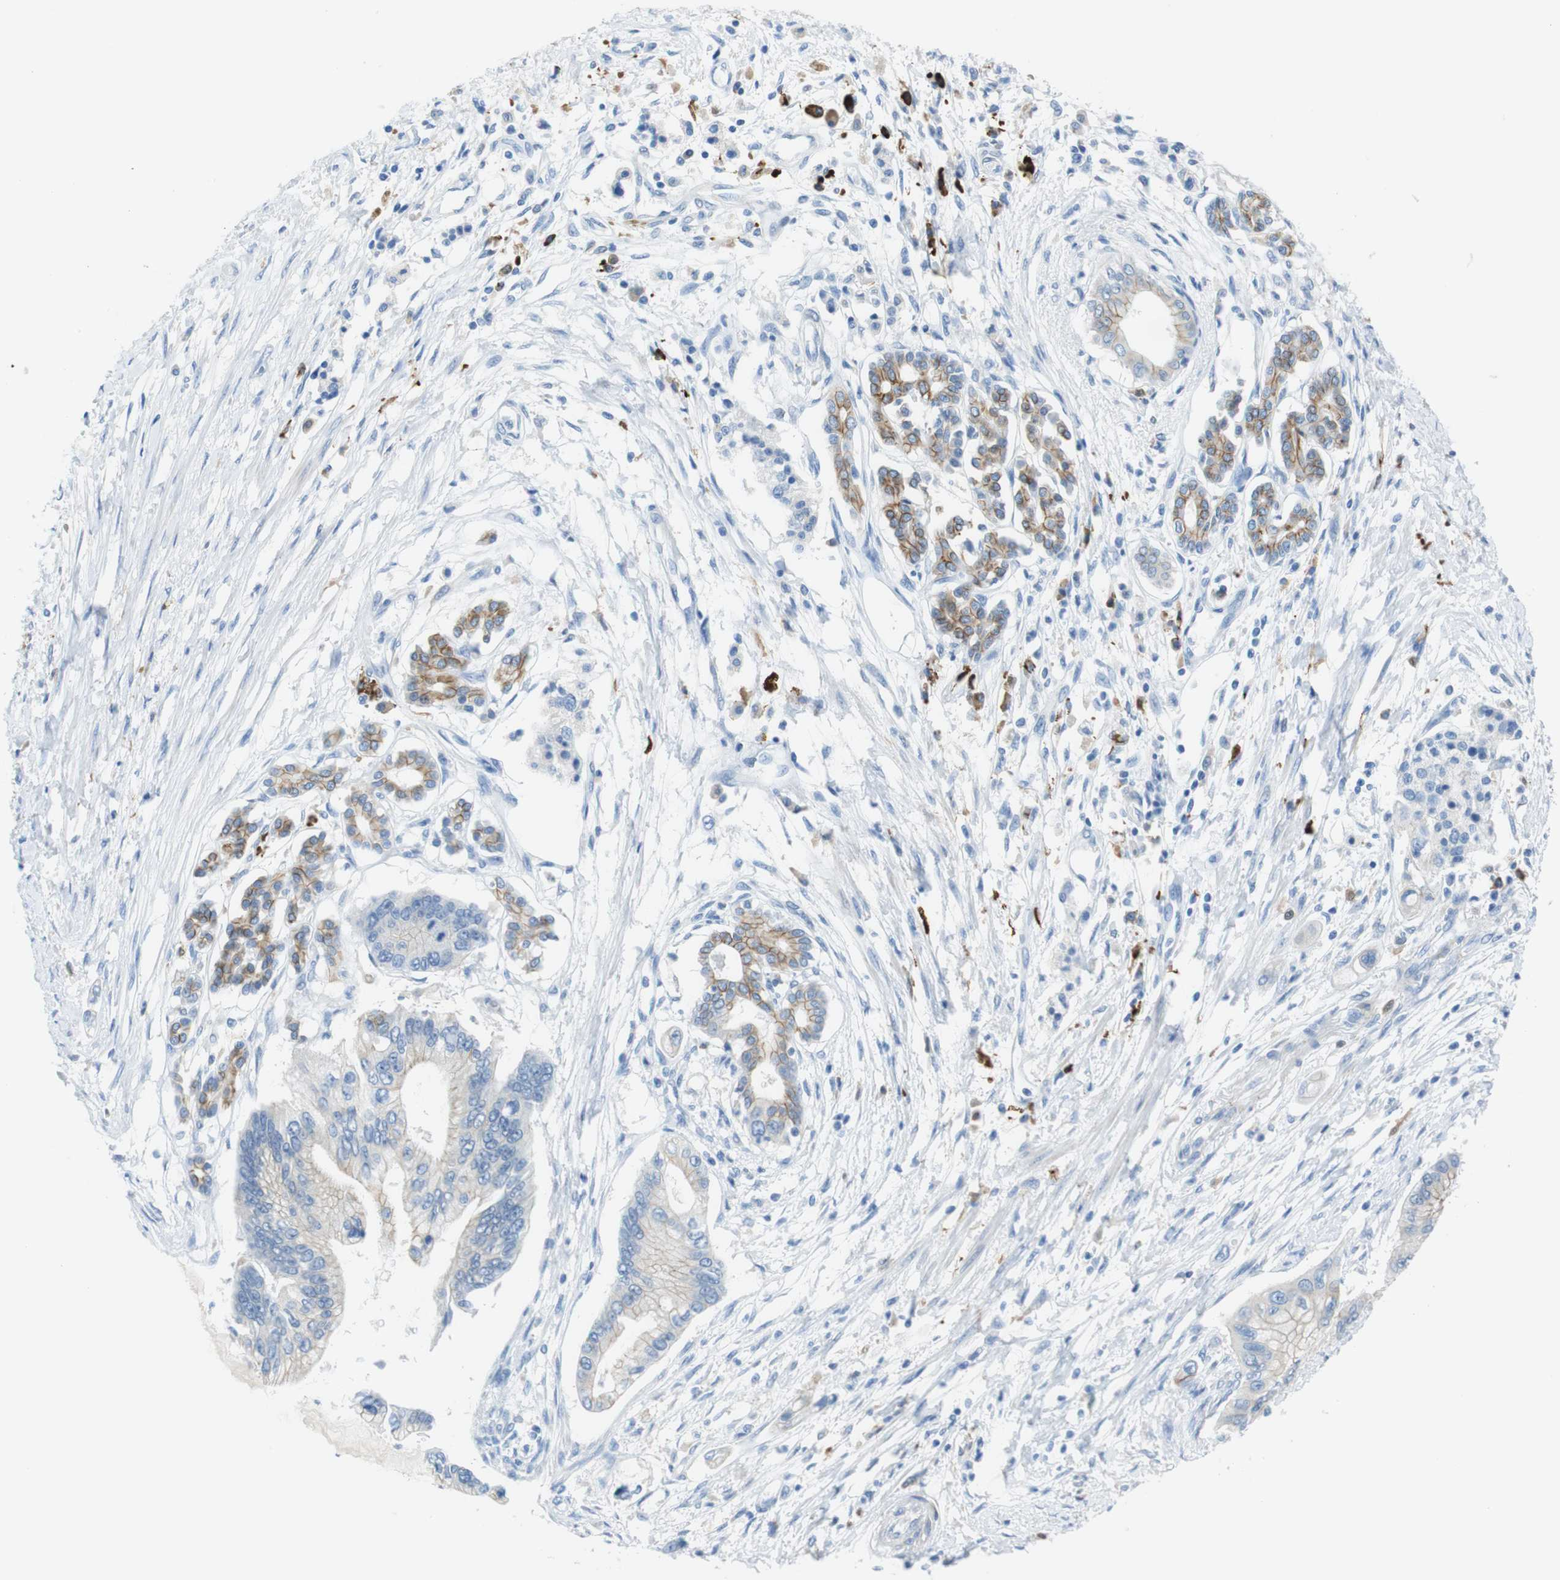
{"staining": {"intensity": "moderate", "quantity": "25%-75%", "location": "cytoplasmic/membranous"}, "tissue": "pancreatic cancer", "cell_type": "Tumor cells", "image_type": "cancer", "snomed": [{"axis": "morphology", "description": "Adenocarcinoma, NOS"}, {"axis": "topography", "description": "Pancreas"}], "caption": "Approximately 25%-75% of tumor cells in human pancreatic cancer display moderate cytoplasmic/membranous protein staining as visualized by brown immunohistochemical staining.", "gene": "CLMN", "patient": {"sex": "male", "age": 56}}